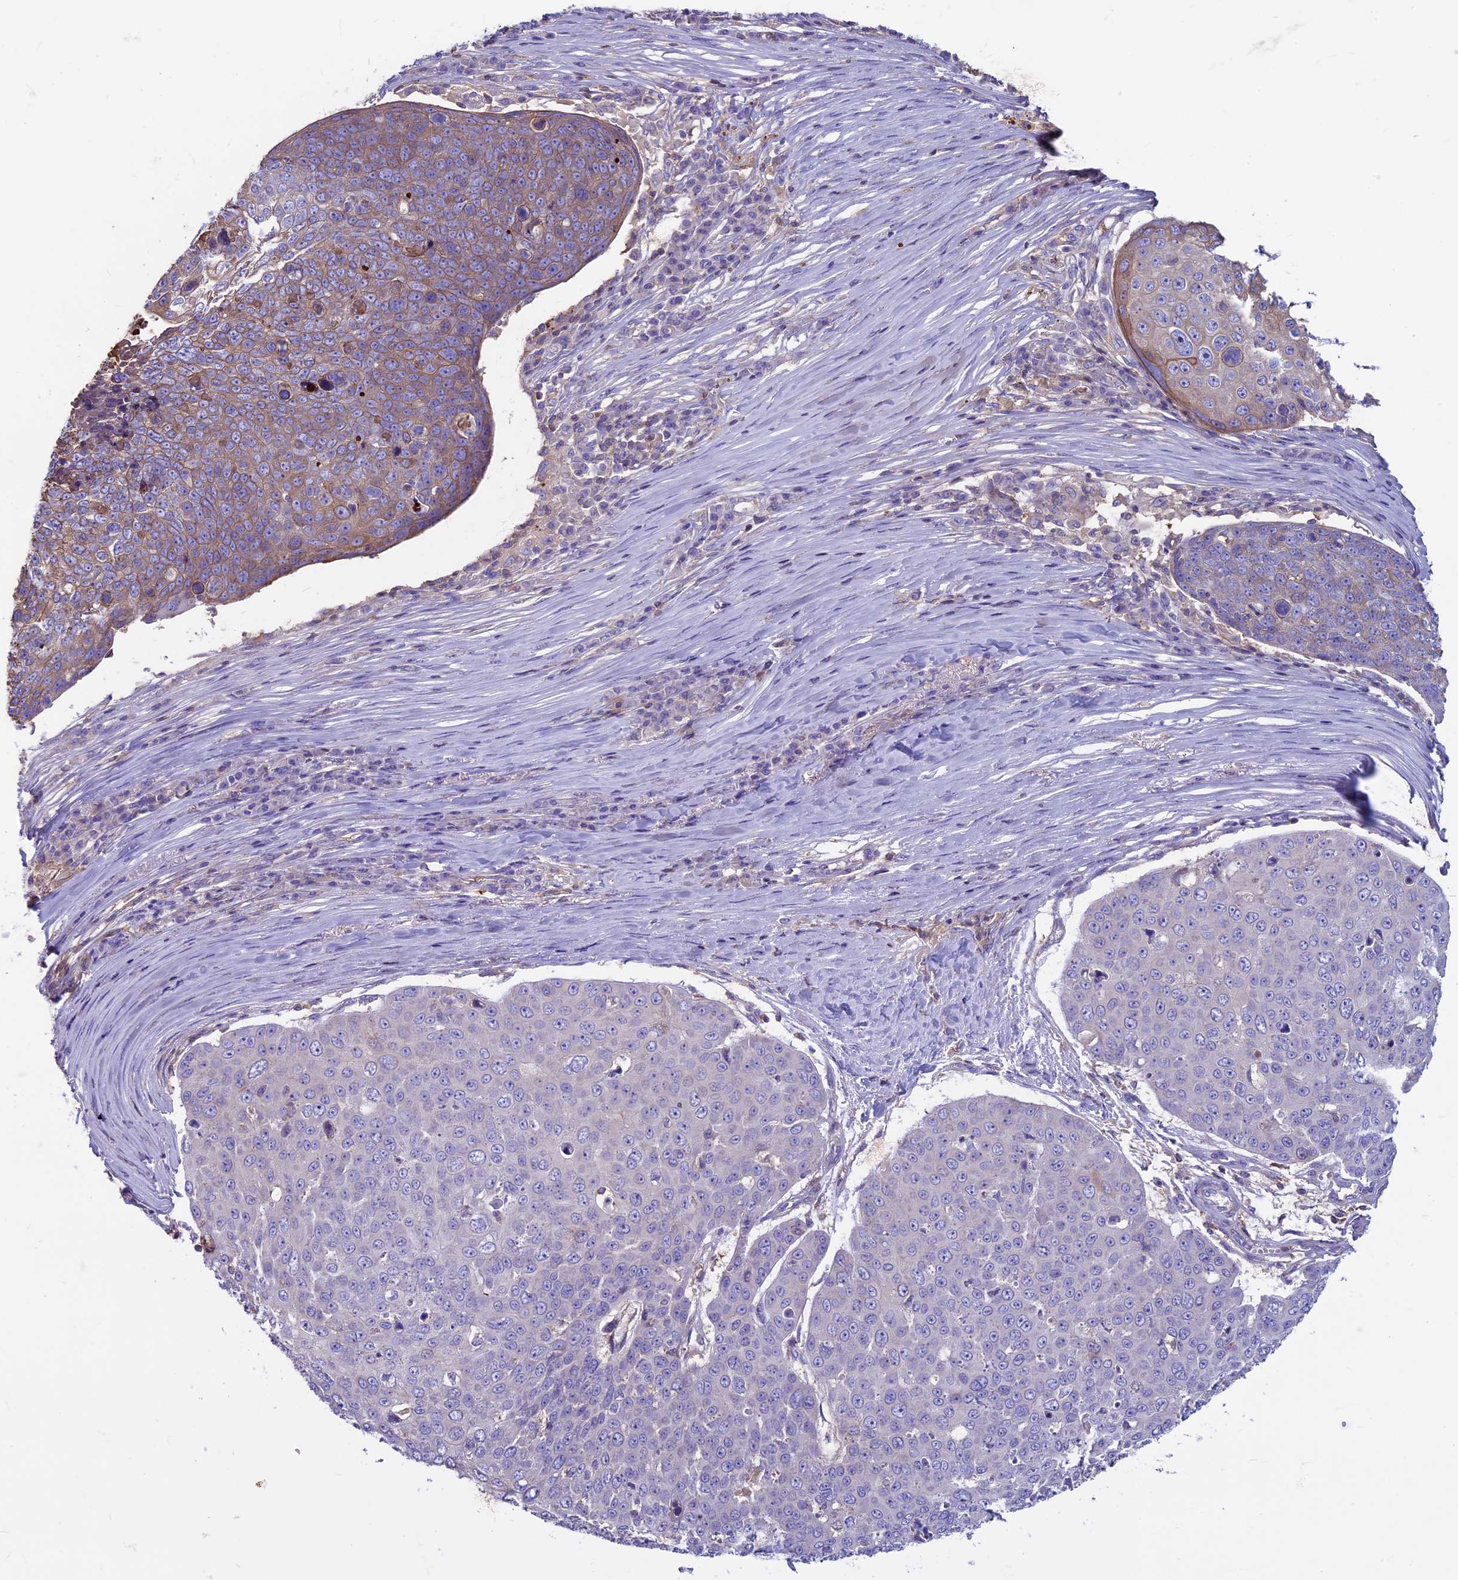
{"staining": {"intensity": "weak", "quantity": "25%-75%", "location": "cytoplasmic/membranous"}, "tissue": "skin cancer", "cell_type": "Tumor cells", "image_type": "cancer", "snomed": [{"axis": "morphology", "description": "Squamous cell carcinoma, NOS"}, {"axis": "topography", "description": "Skin"}], "caption": "The photomicrograph reveals staining of skin cancer (squamous cell carcinoma), revealing weak cytoplasmic/membranous protein positivity (brown color) within tumor cells. (DAB = brown stain, brightfield microscopy at high magnification).", "gene": "CDAN1", "patient": {"sex": "male", "age": 71}}